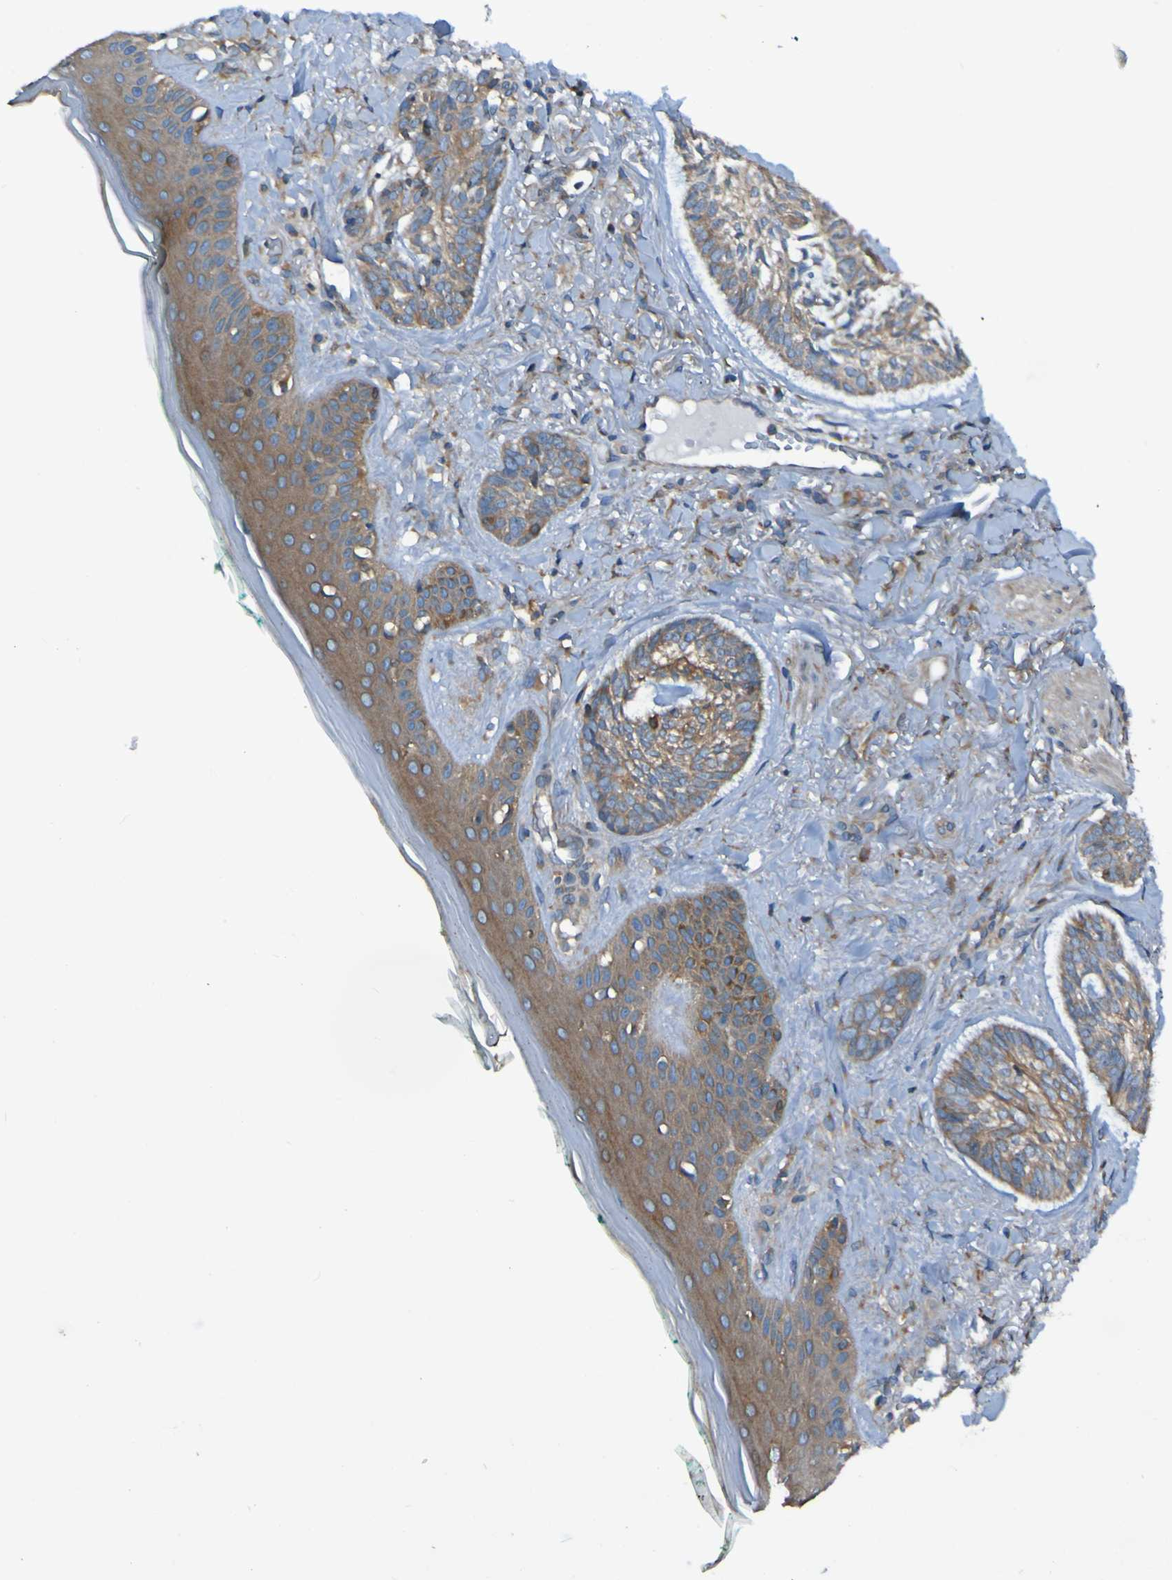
{"staining": {"intensity": "moderate", "quantity": ">75%", "location": "cytoplasmic/membranous"}, "tissue": "skin cancer", "cell_type": "Tumor cells", "image_type": "cancer", "snomed": [{"axis": "morphology", "description": "Basal cell carcinoma"}, {"axis": "topography", "description": "Skin"}], "caption": "The histopathology image demonstrates a brown stain indicating the presence of a protein in the cytoplasmic/membranous of tumor cells in skin cancer. (Brightfield microscopy of DAB IHC at high magnification).", "gene": "RAB5B", "patient": {"sex": "male", "age": 43}}